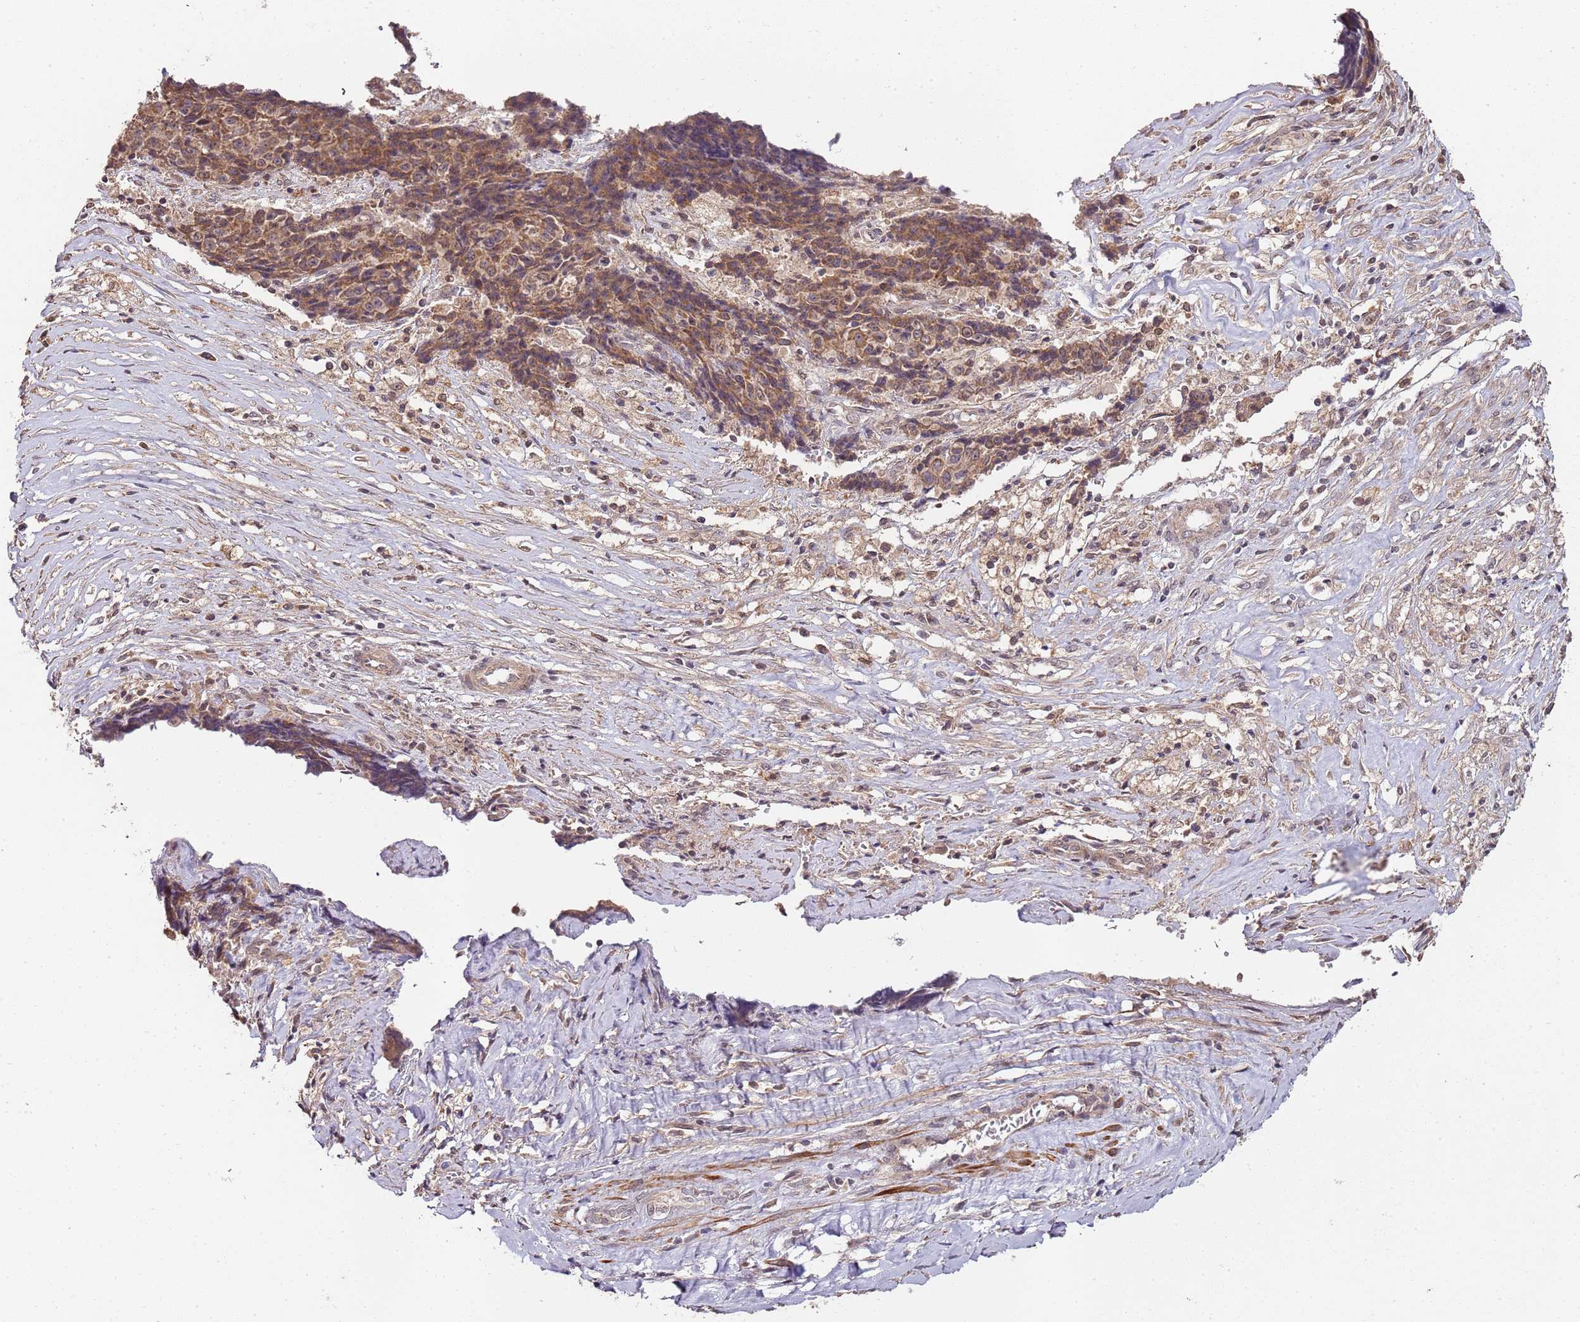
{"staining": {"intensity": "moderate", "quantity": ">75%", "location": "cytoplasmic/membranous"}, "tissue": "ovarian cancer", "cell_type": "Tumor cells", "image_type": "cancer", "snomed": [{"axis": "morphology", "description": "Carcinoma, endometroid"}, {"axis": "topography", "description": "Ovary"}], "caption": "Immunohistochemistry (IHC) of endometroid carcinoma (ovarian) demonstrates medium levels of moderate cytoplasmic/membranous staining in approximately >75% of tumor cells.", "gene": "LIN37", "patient": {"sex": "female", "age": 42}}